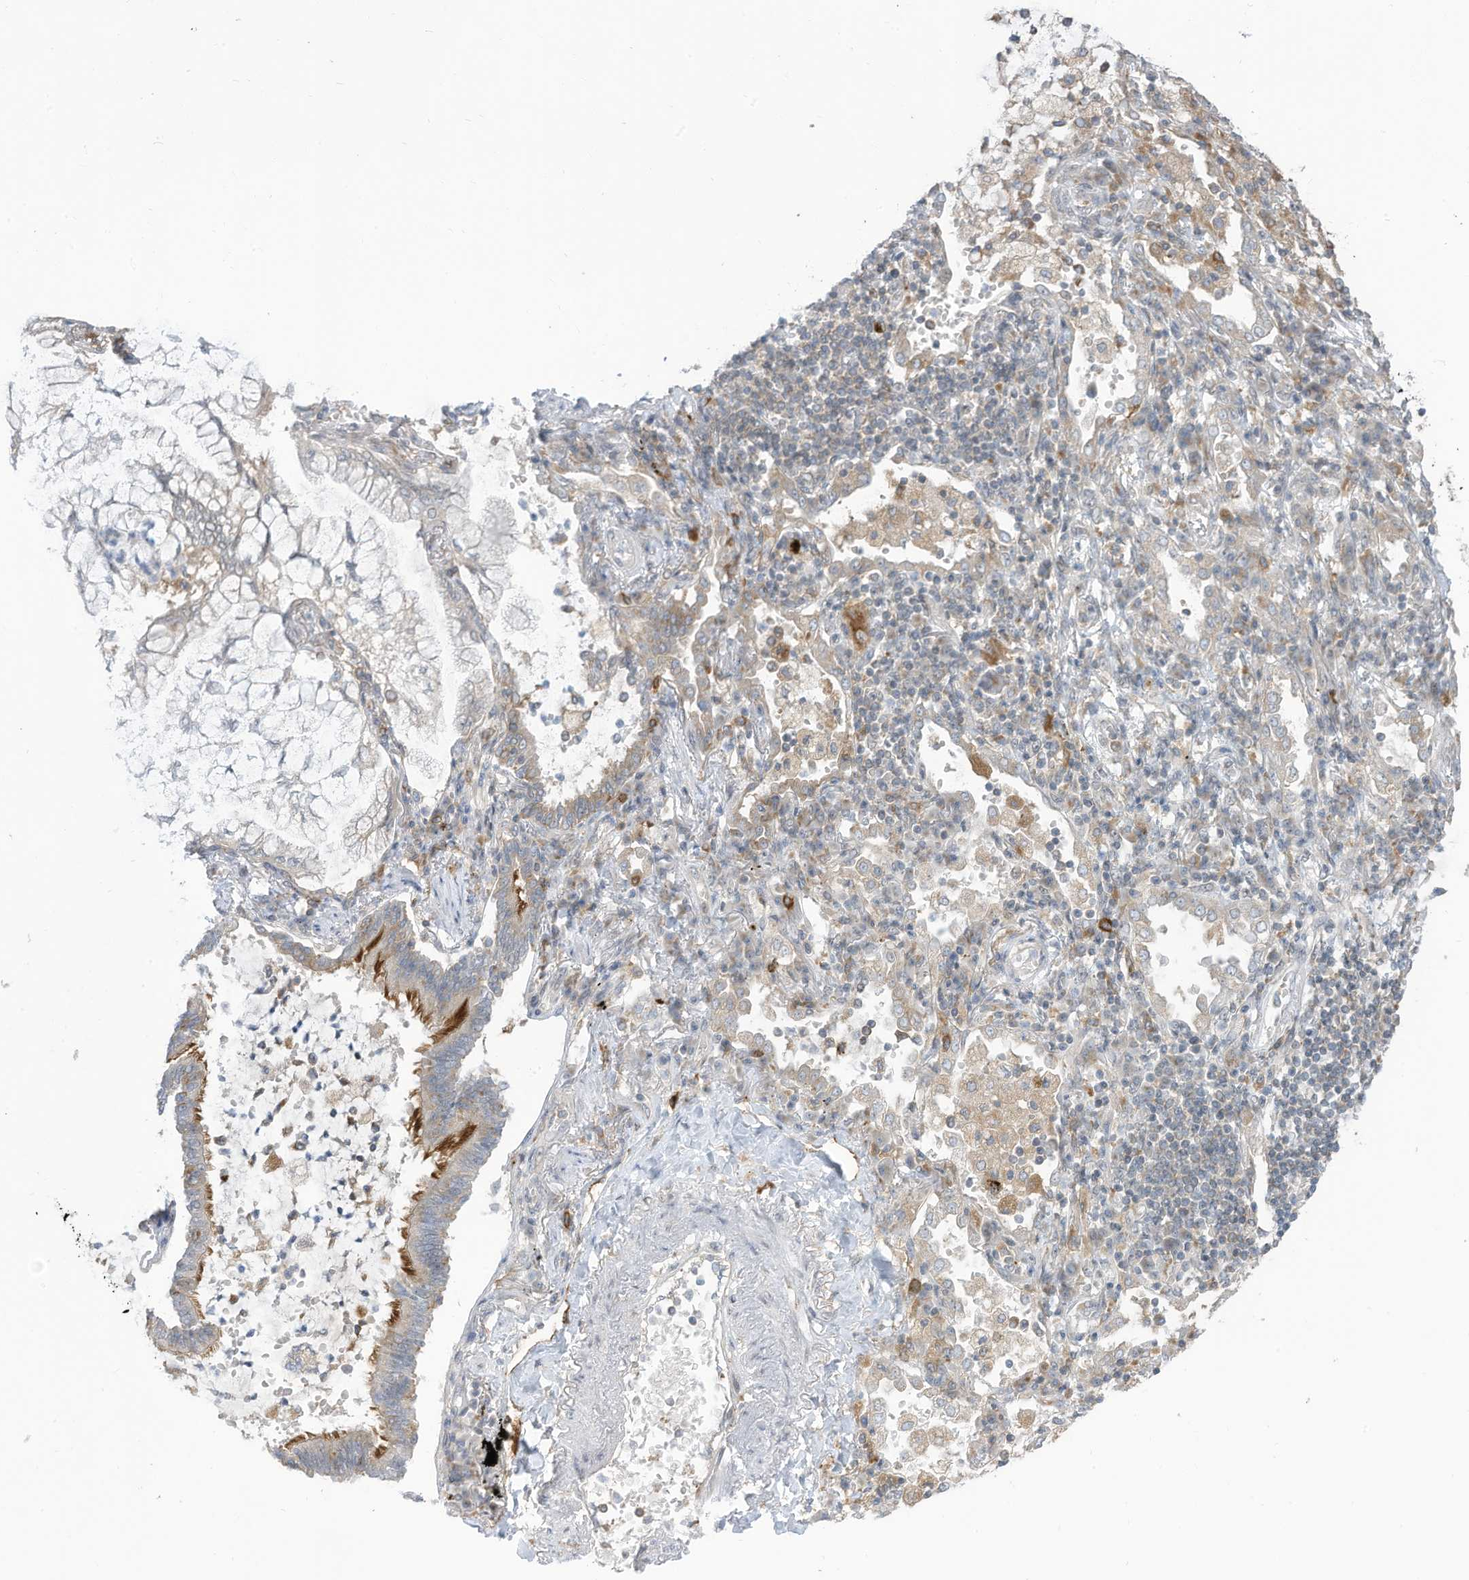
{"staining": {"intensity": "weak", "quantity": "<25%", "location": "cytoplasmic/membranous"}, "tissue": "lung cancer", "cell_type": "Tumor cells", "image_type": "cancer", "snomed": [{"axis": "morphology", "description": "Adenocarcinoma, NOS"}, {"axis": "topography", "description": "Lung"}], "caption": "High power microscopy image of an immunohistochemistry photomicrograph of lung cancer (adenocarcinoma), revealing no significant expression in tumor cells.", "gene": "DZIP3", "patient": {"sex": "female", "age": 70}}